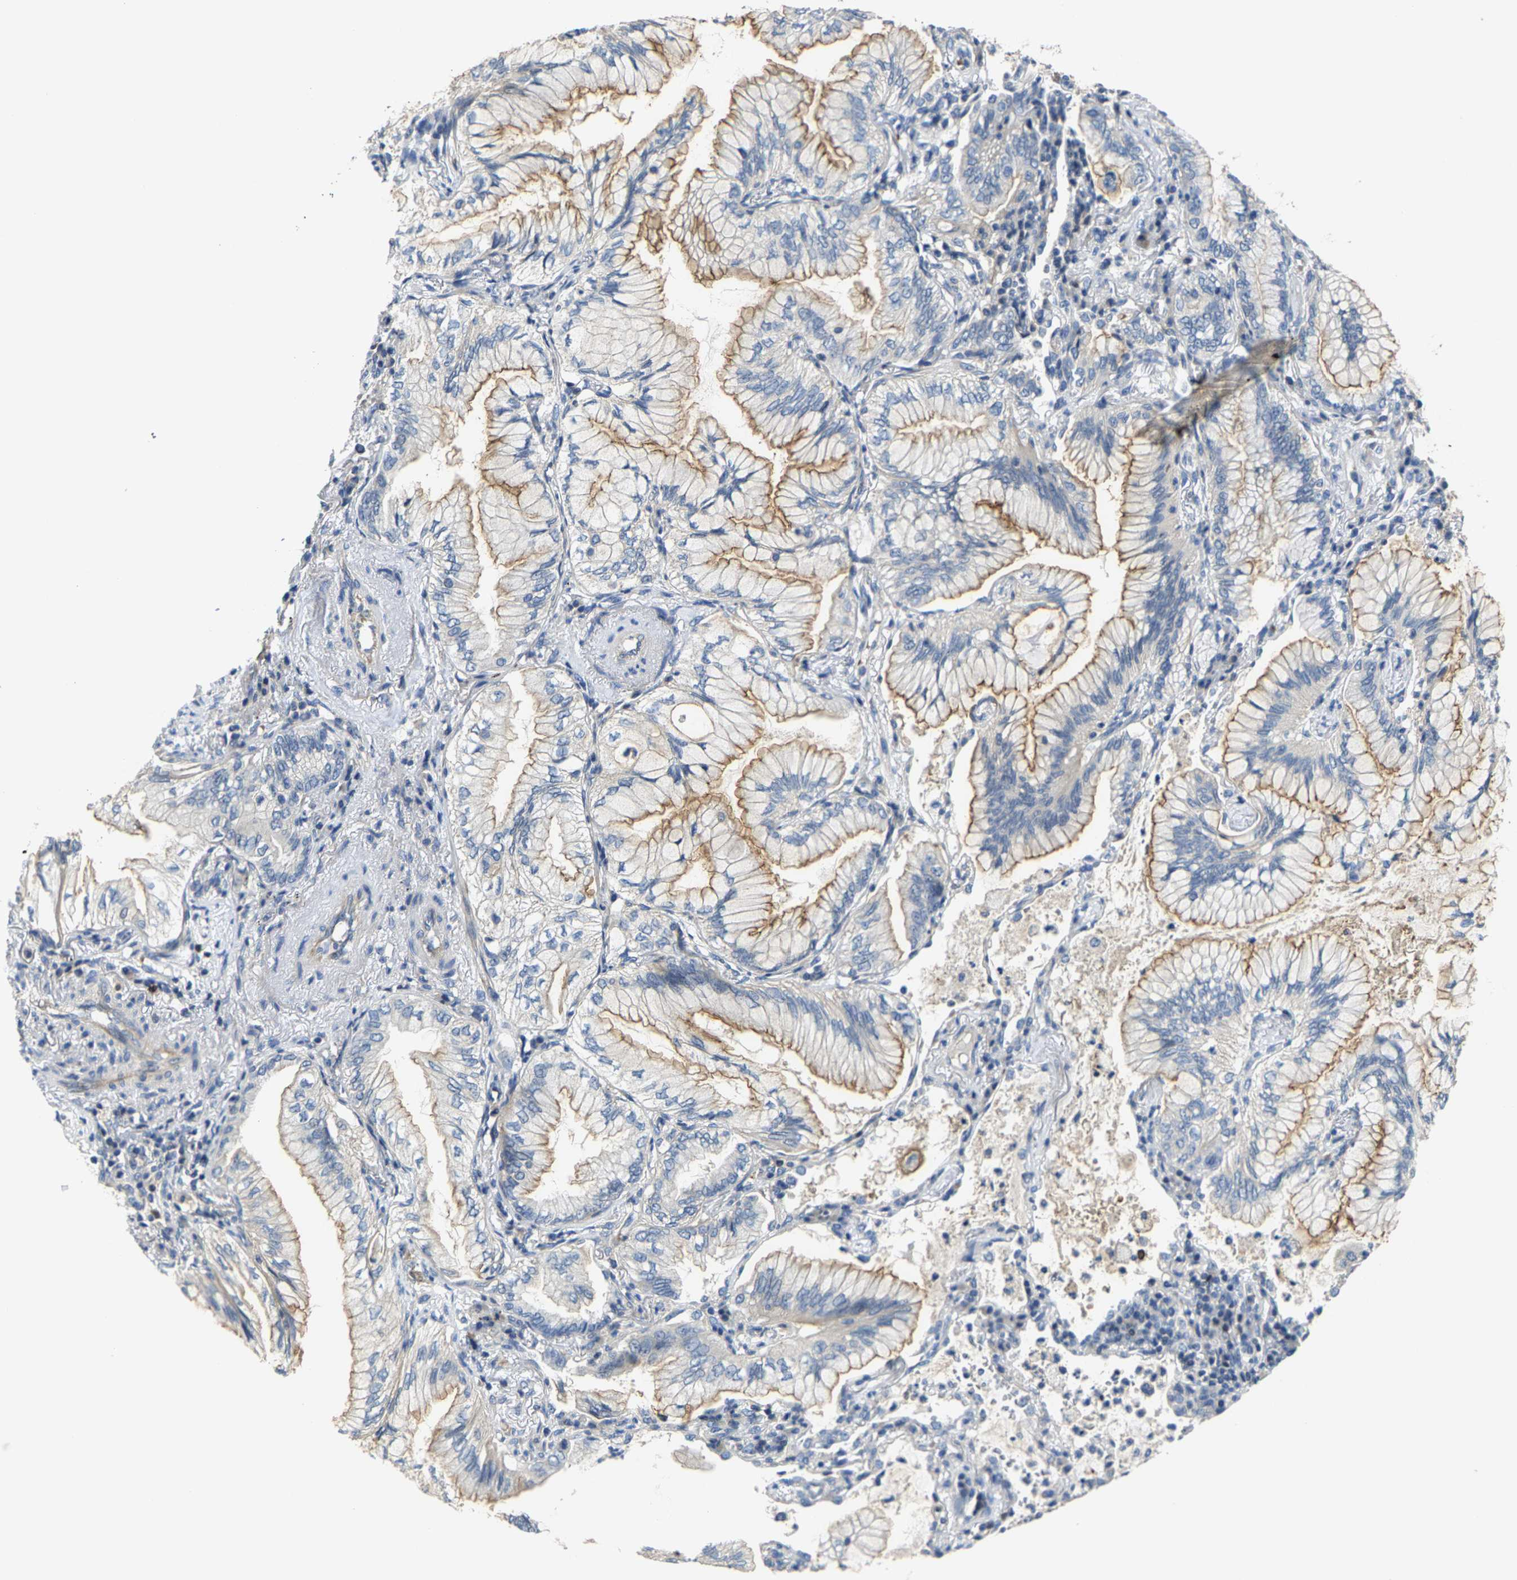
{"staining": {"intensity": "moderate", "quantity": ">75%", "location": "cytoplasmic/membranous"}, "tissue": "lung cancer", "cell_type": "Tumor cells", "image_type": "cancer", "snomed": [{"axis": "morphology", "description": "Adenocarcinoma, NOS"}, {"axis": "topography", "description": "Lung"}], "caption": "Immunohistochemical staining of human lung cancer (adenocarcinoma) exhibits medium levels of moderate cytoplasmic/membranous staining in approximately >75% of tumor cells.", "gene": "AGBL3", "patient": {"sex": "female", "age": 70}}